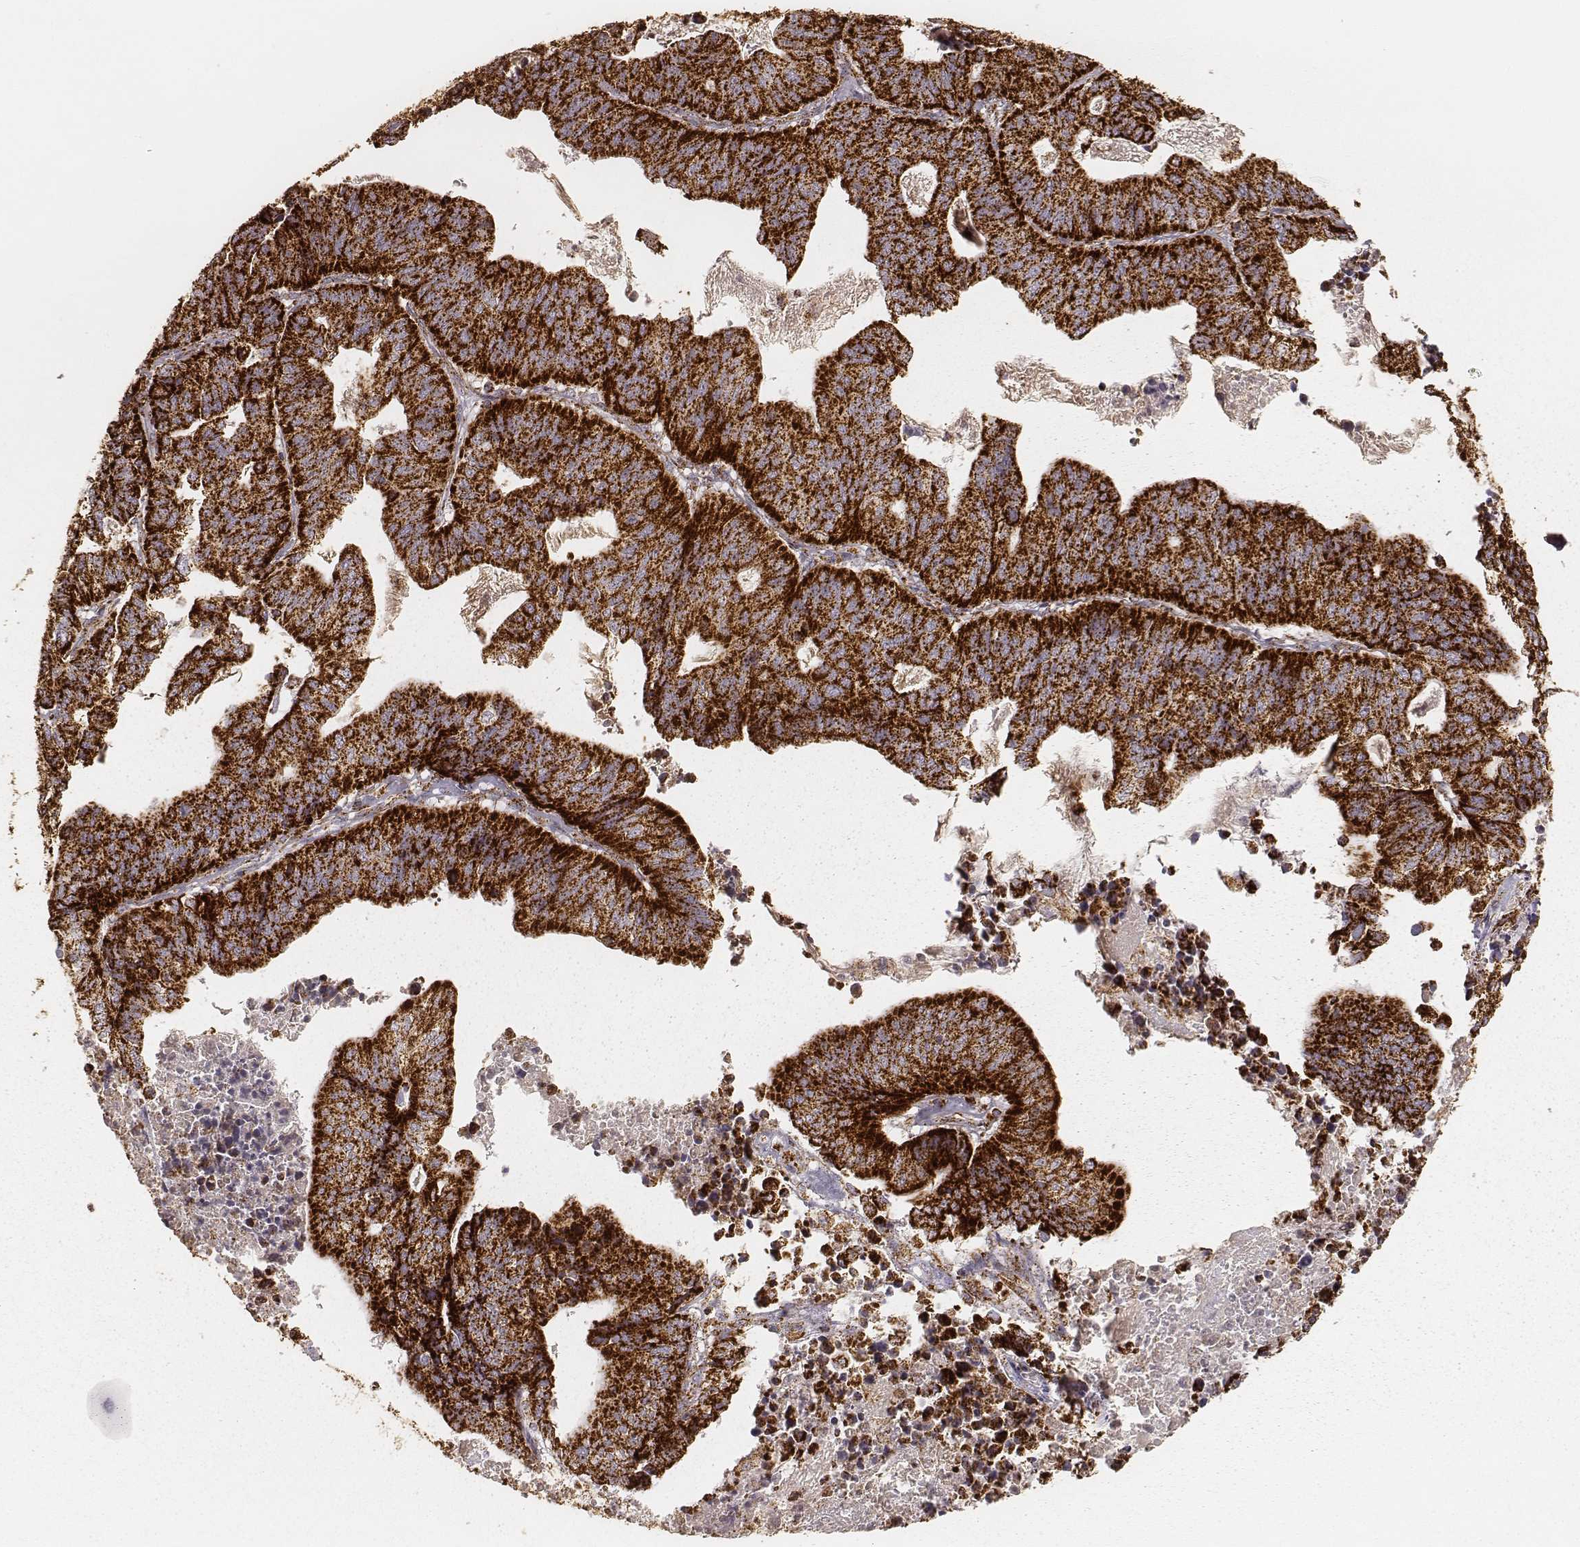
{"staining": {"intensity": "strong", "quantity": ">75%", "location": "cytoplasmic/membranous"}, "tissue": "stomach cancer", "cell_type": "Tumor cells", "image_type": "cancer", "snomed": [{"axis": "morphology", "description": "Adenocarcinoma, NOS"}, {"axis": "topography", "description": "Stomach, upper"}], "caption": "Stomach cancer tissue reveals strong cytoplasmic/membranous expression in about >75% of tumor cells, visualized by immunohistochemistry. (DAB (3,3'-diaminobenzidine) IHC, brown staining for protein, blue staining for nuclei).", "gene": "CS", "patient": {"sex": "female", "age": 67}}